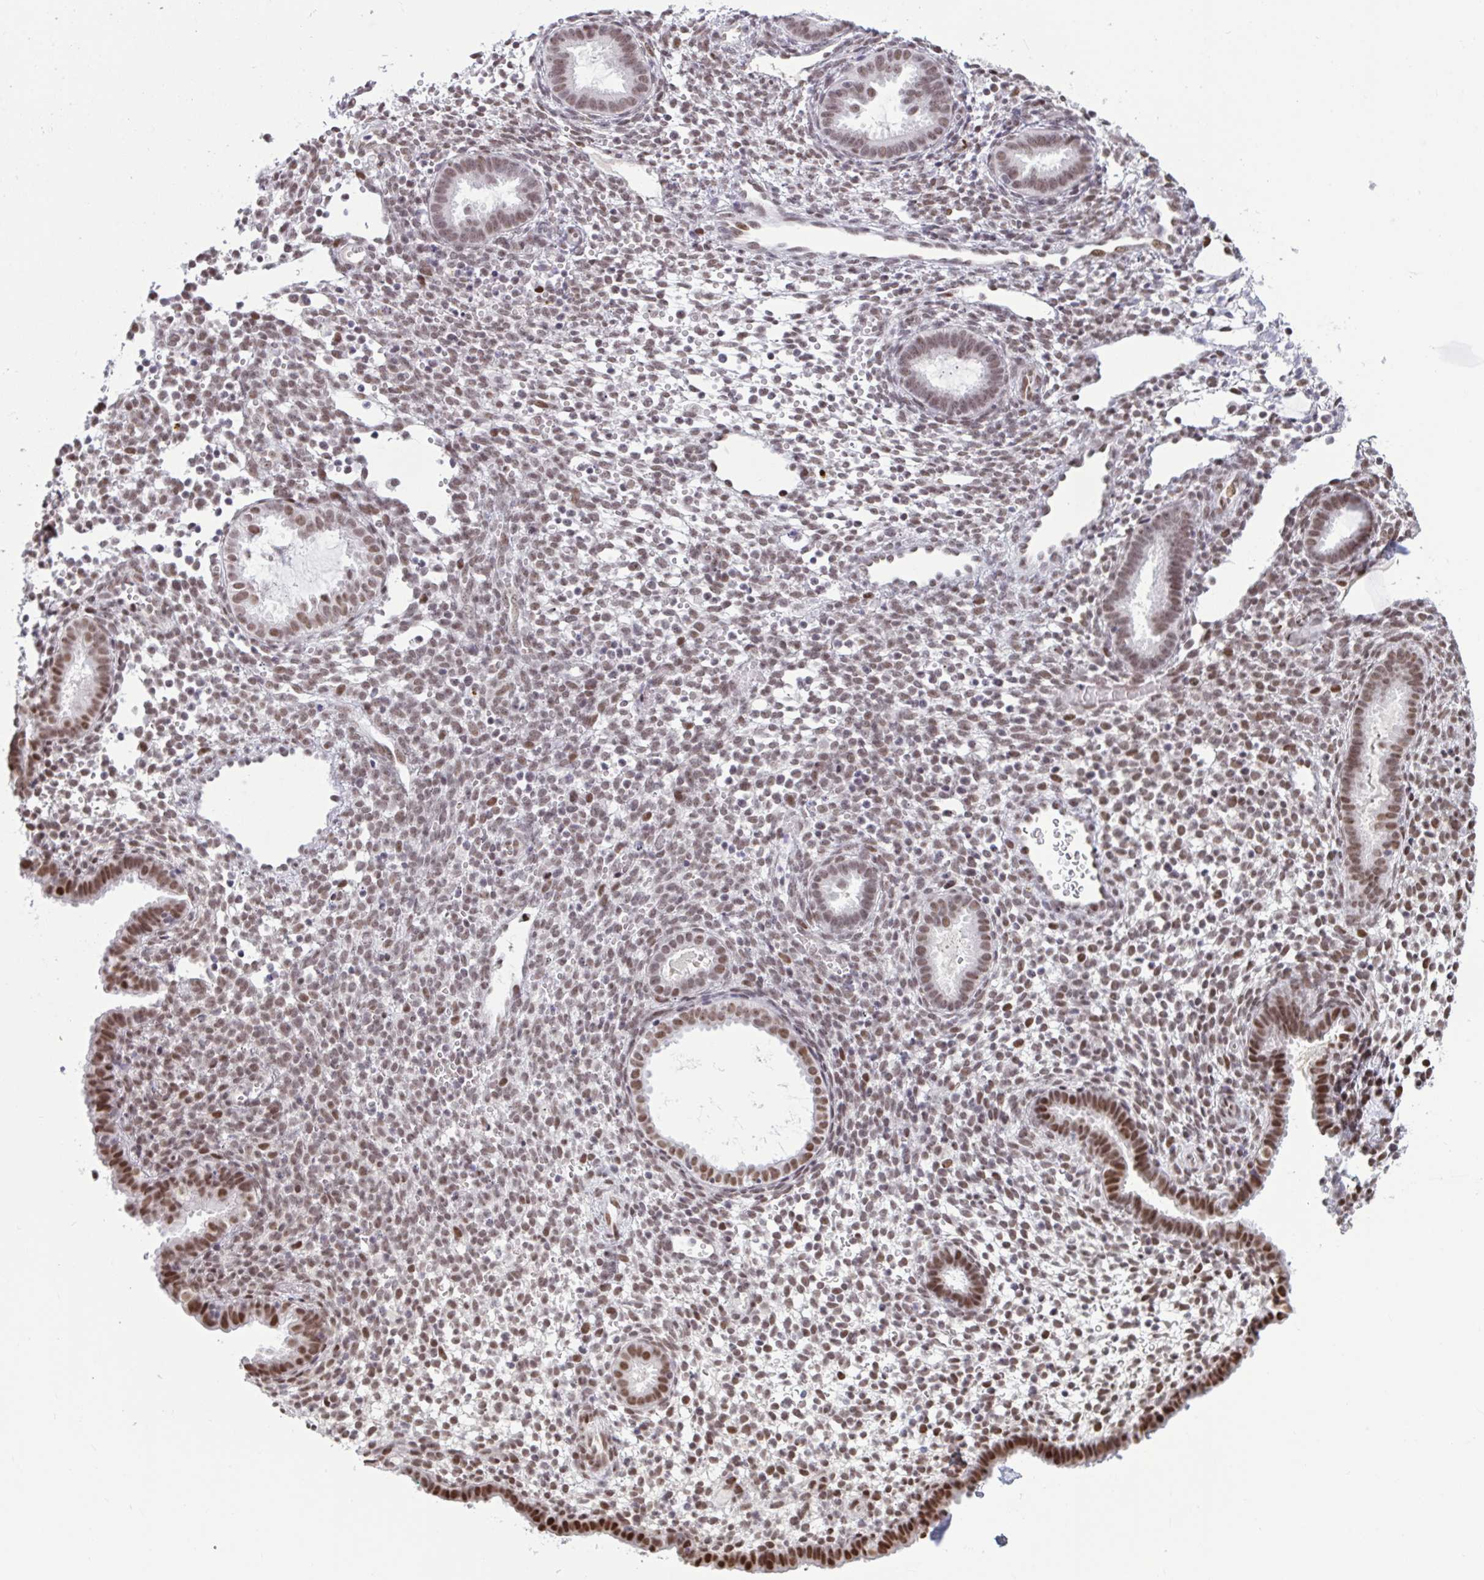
{"staining": {"intensity": "moderate", "quantity": "25%-75%", "location": "nuclear"}, "tissue": "endometrium", "cell_type": "Cells in endometrial stroma", "image_type": "normal", "snomed": [{"axis": "morphology", "description": "Normal tissue, NOS"}, {"axis": "topography", "description": "Endometrium"}], "caption": "Immunohistochemical staining of unremarkable human endometrium reveals 25%-75% levels of moderate nuclear protein positivity in approximately 25%-75% of cells in endometrial stroma.", "gene": "CBFA2T2", "patient": {"sex": "female", "age": 36}}